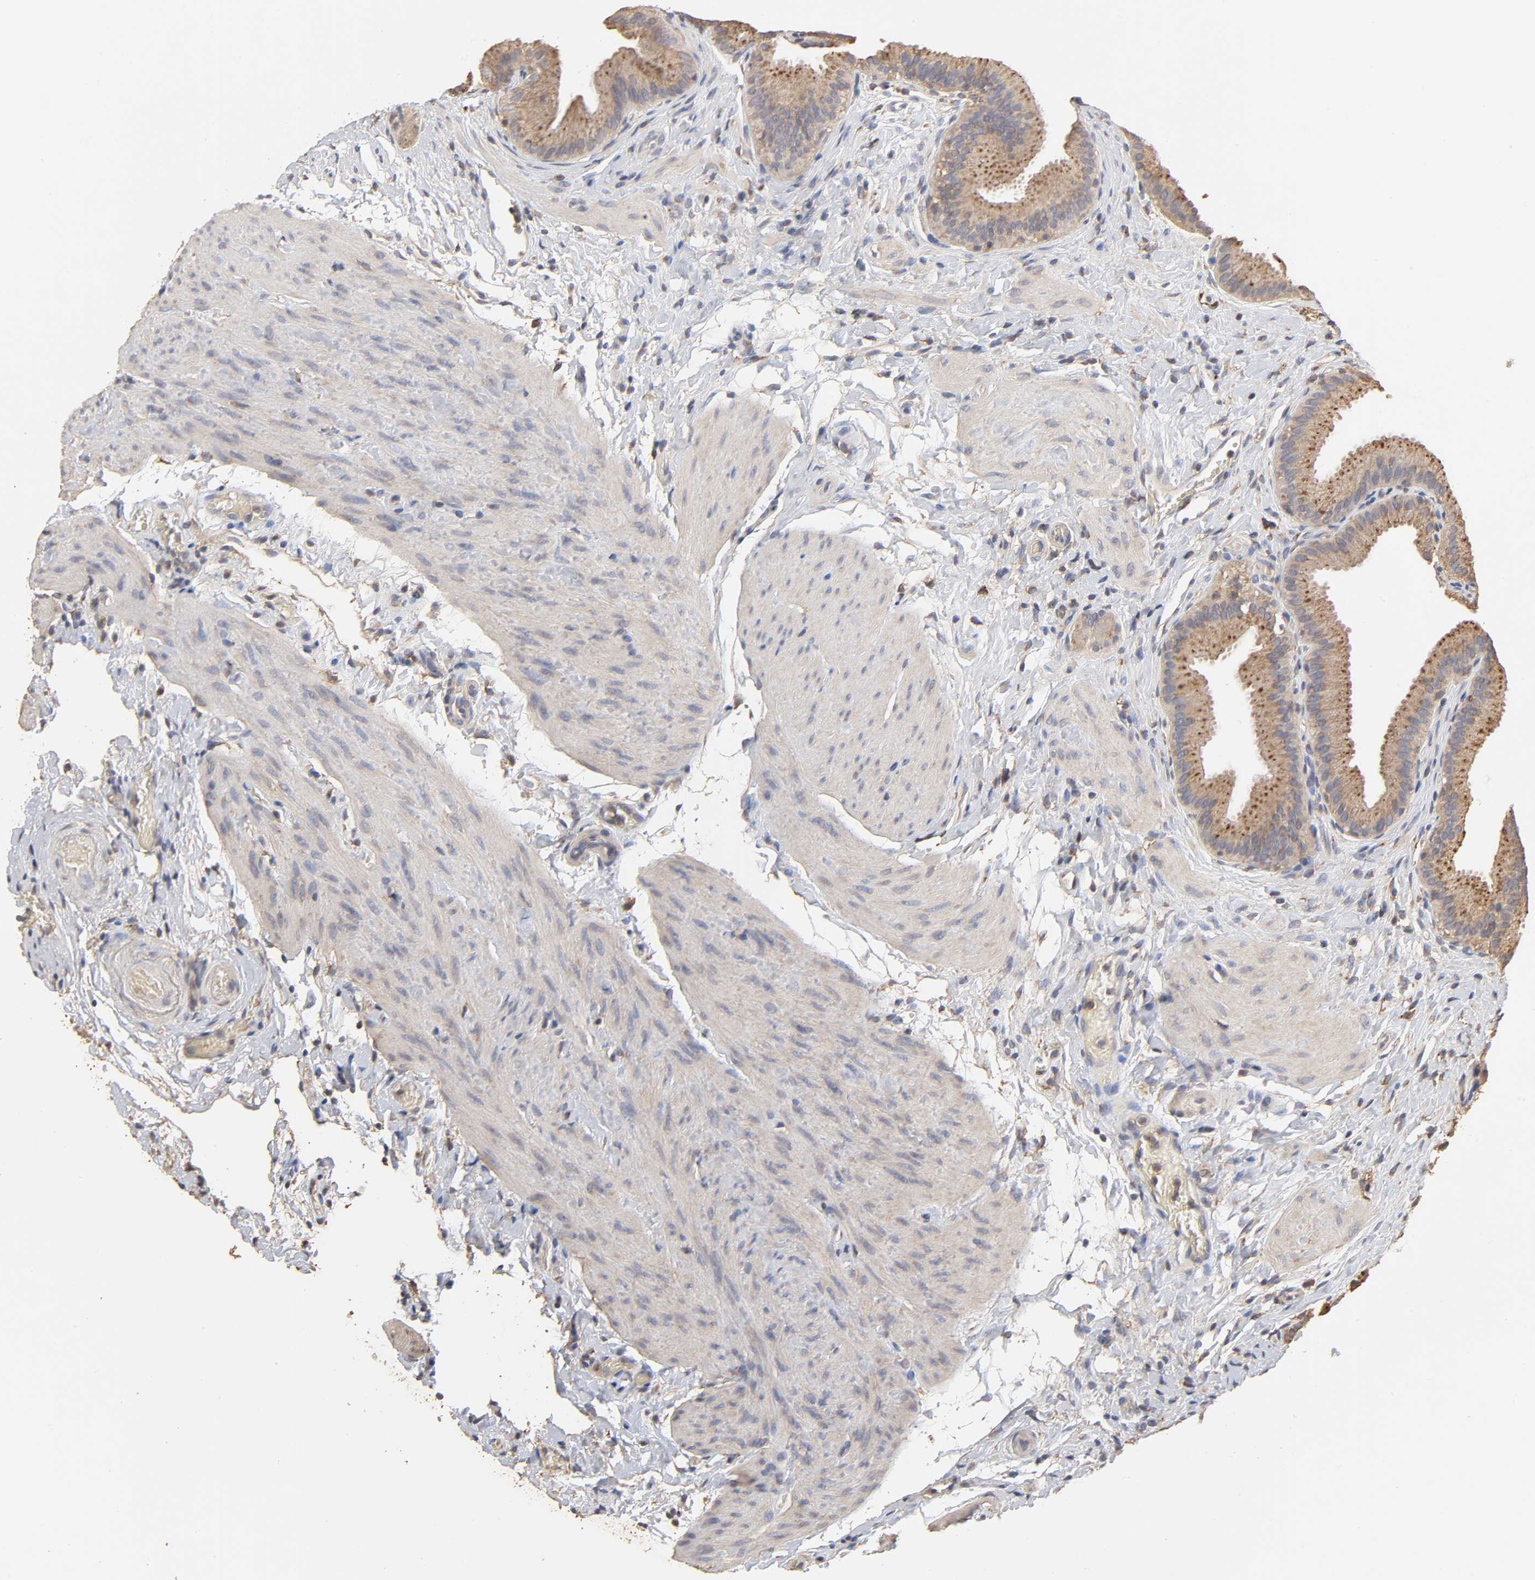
{"staining": {"intensity": "moderate", "quantity": ">75%", "location": "cytoplasmic/membranous"}, "tissue": "gallbladder", "cell_type": "Glandular cells", "image_type": "normal", "snomed": [{"axis": "morphology", "description": "Normal tissue, NOS"}, {"axis": "topography", "description": "Gallbladder"}], "caption": "Human gallbladder stained for a protein (brown) displays moderate cytoplasmic/membranous positive expression in about >75% of glandular cells.", "gene": "EIF4G2", "patient": {"sex": "female", "age": 63}}